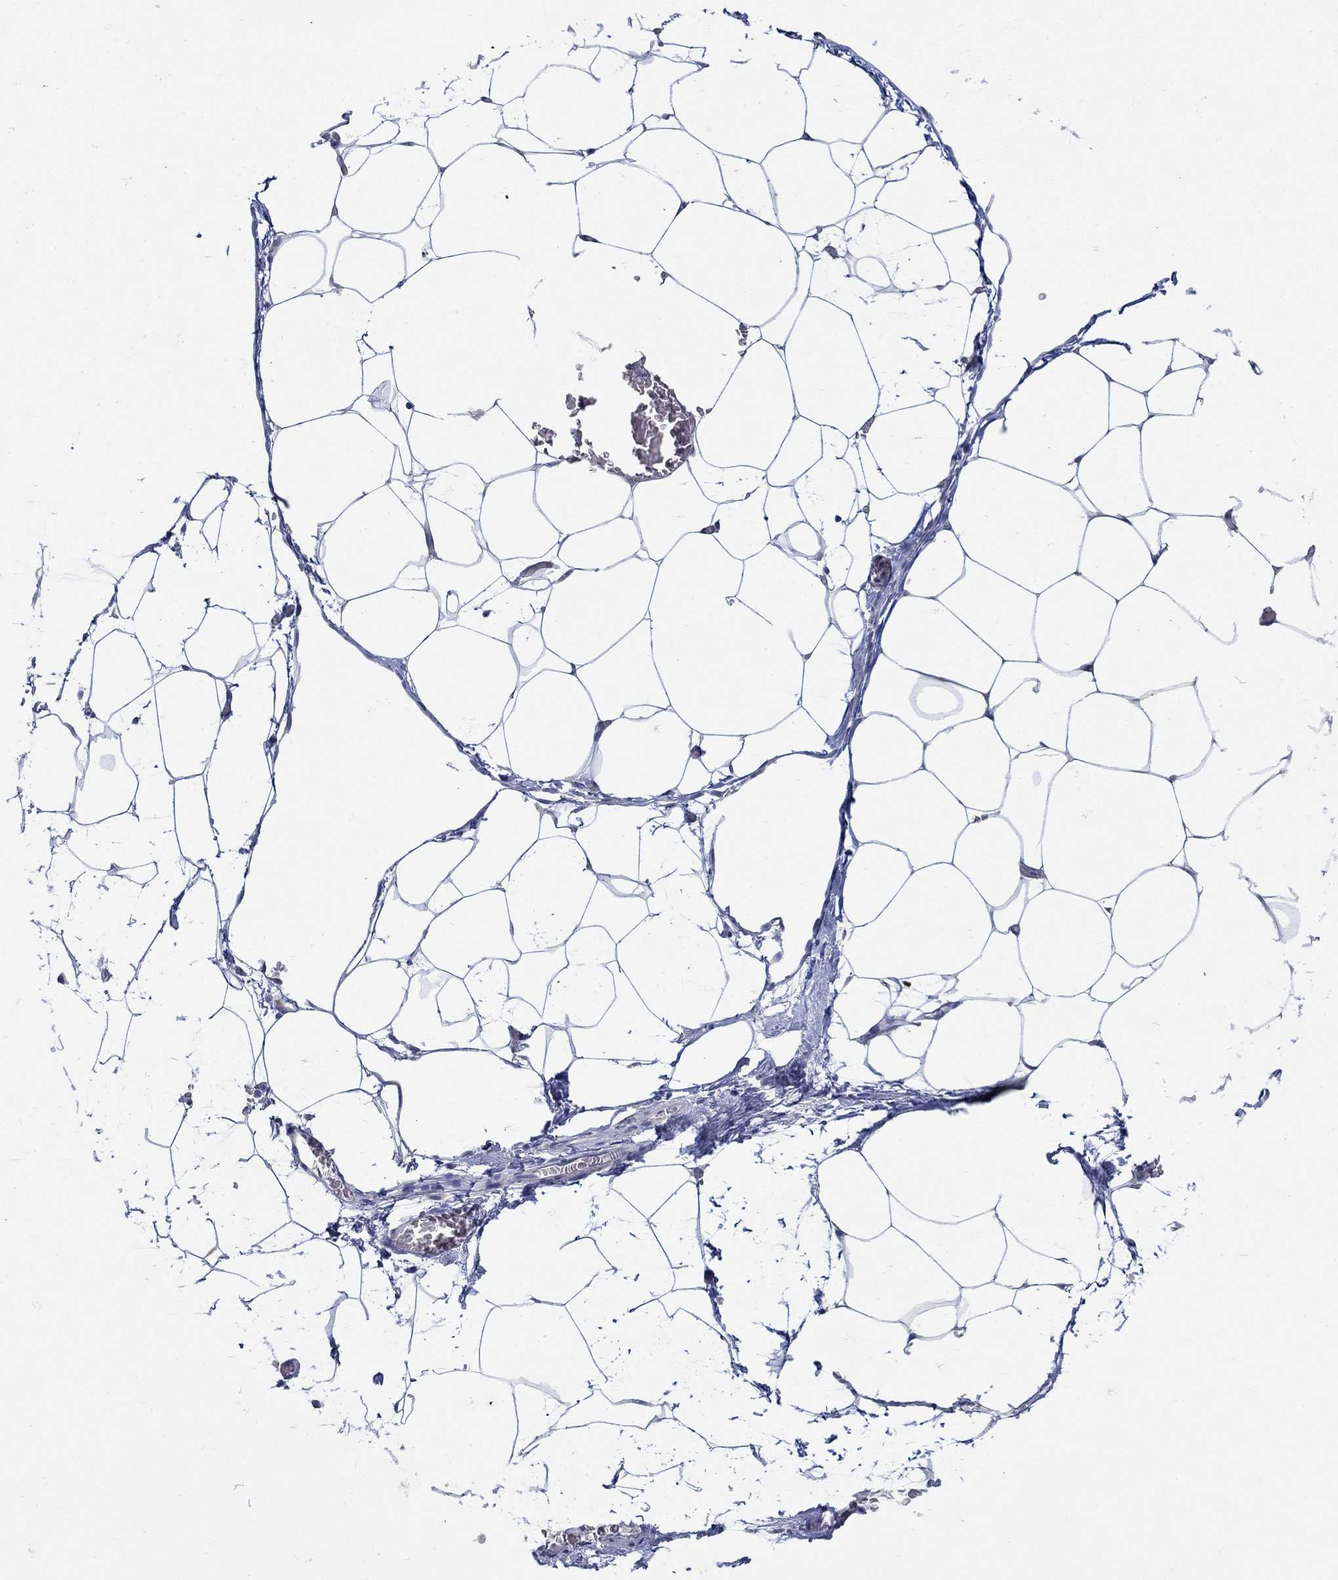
{"staining": {"intensity": "negative", "quantity": "none", "location": "none"}, "tissue": "adipose tissue", "cell_type": "Adipocytes", "image_type": "normal", "snomed": [{"axis": "morphology", "description": "Normal tissue, NOS"}, {"axis": "topography", "description": "Adipose tissue"}], "caption": "This is an IHC image of normal human adipose tissue. There is no expression in adipocytes.", "gene": "KSR2", "patient": {"sex": "male", "age": 57}}